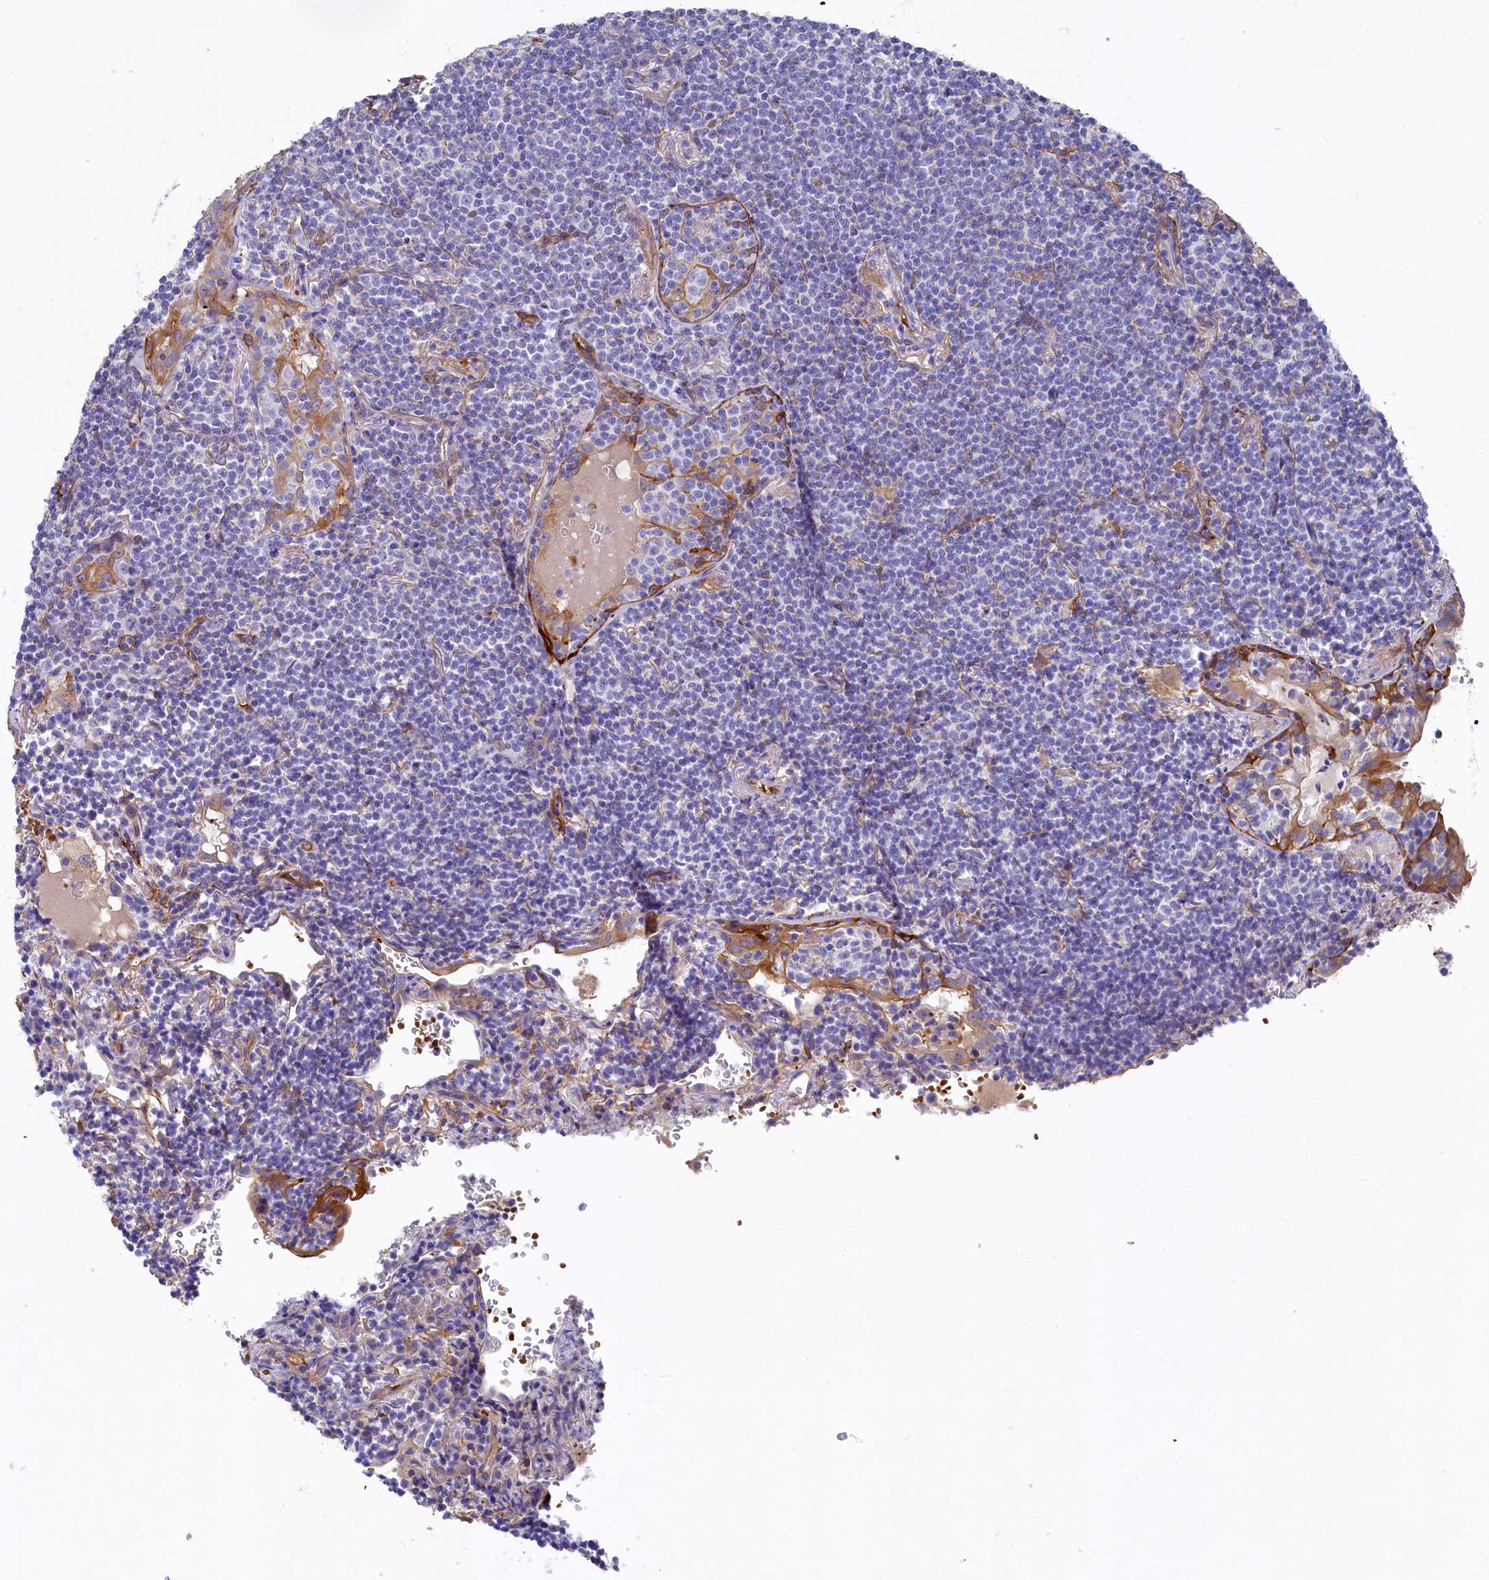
{"staining": {"intensity": "negative", "quantity": "none", "location": "none"}, "tissue": "lymphoma", "cell_type": "Tumor cells", "image_type": "cancer", "snomed": [{"axis": "morphology", "description": "Malignant lymphoma, non-Hodgkin's type, Low grade"}, {"axis": "topography", "description": "Lung"}], "caption": "Immunohistochemistry (IHC) of human malignant lymphoma, non-Hodgkin's type (low-grade) exhibits no staining in tumor cells.", "gene": "LHFPL4", "patient": {"sex": "female", "age": 71}}